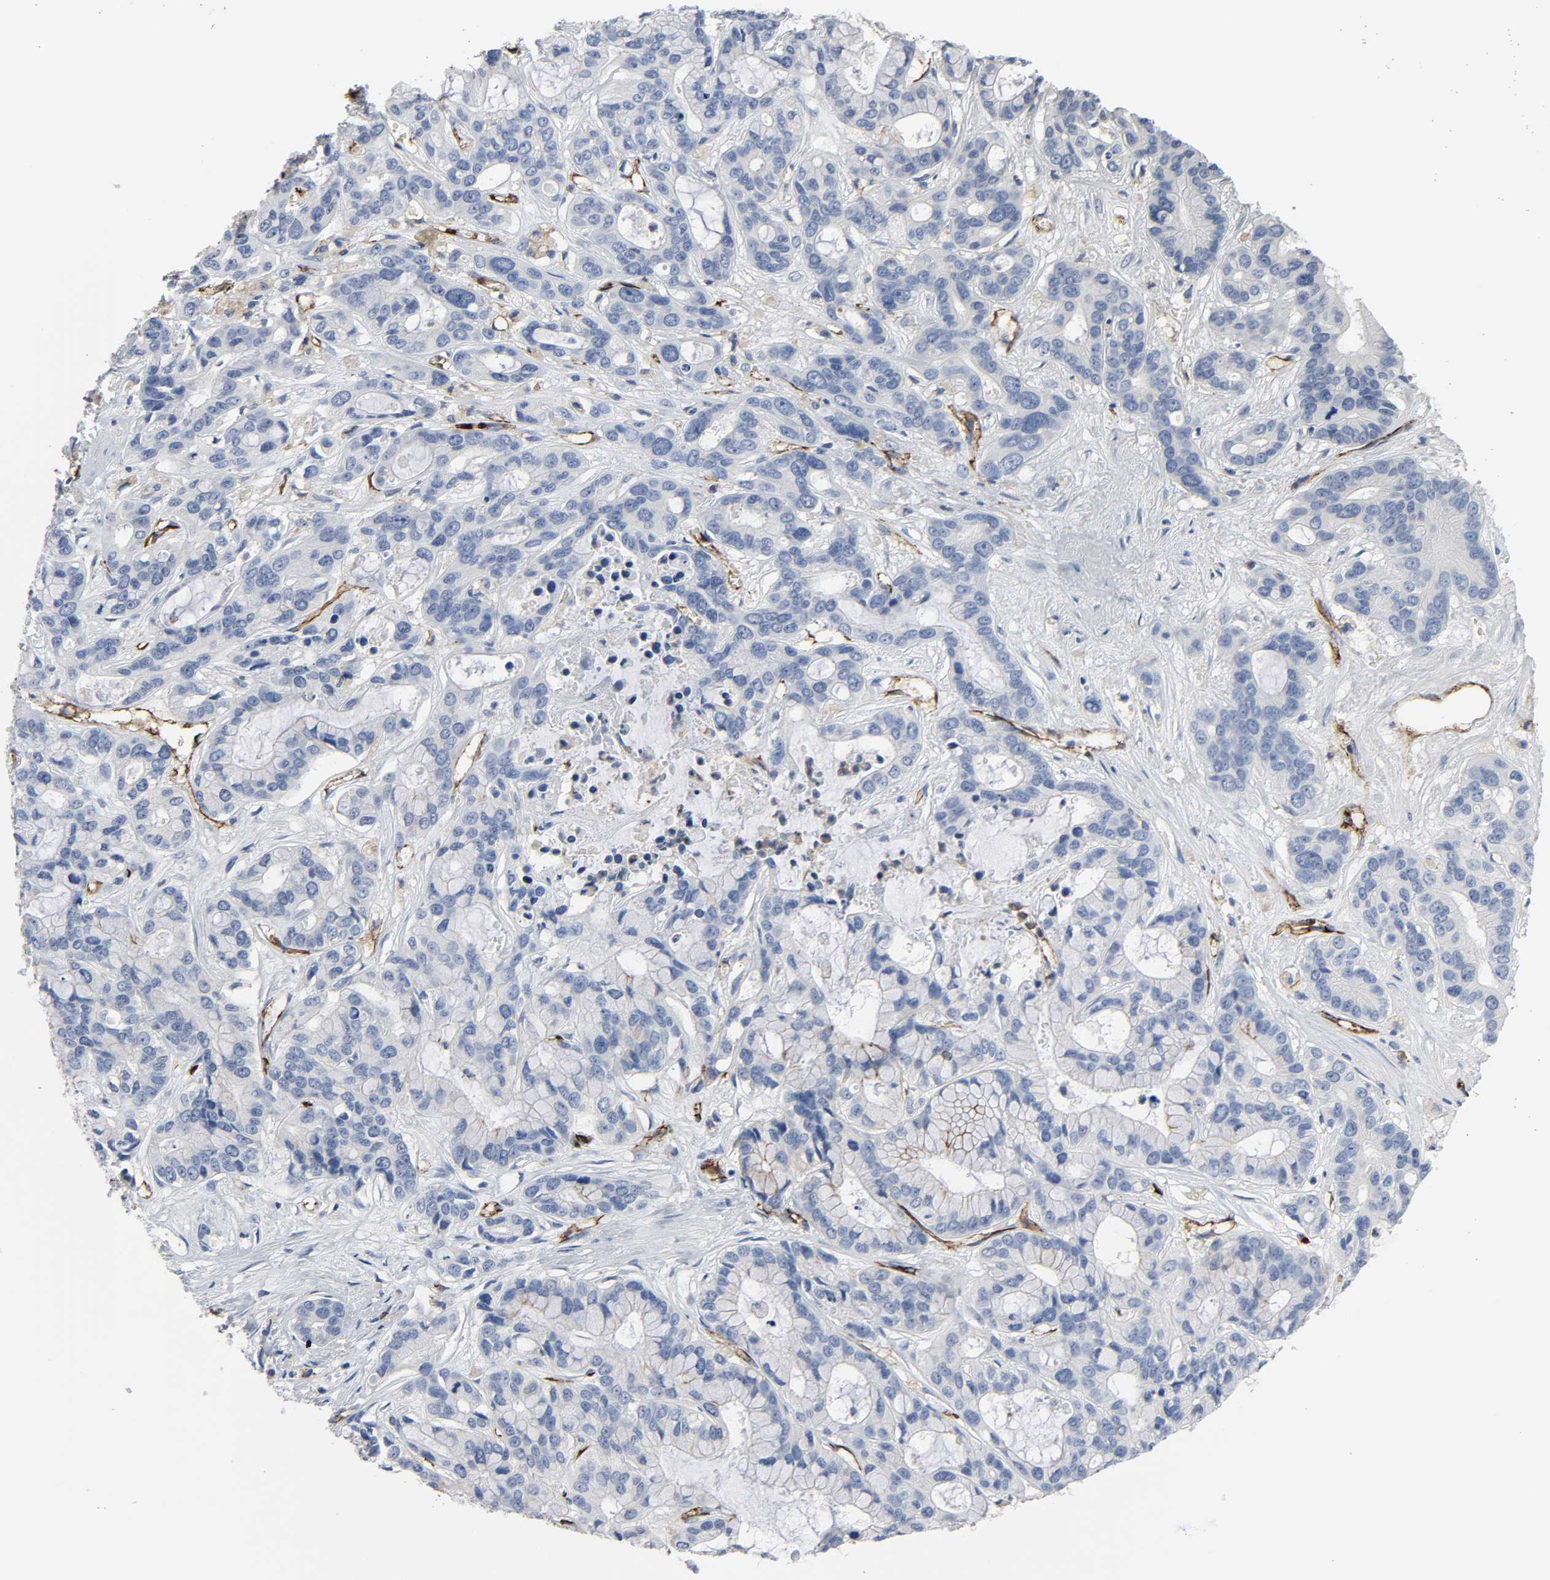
{"staining": {"intensity": "negative", "quantity": "none", "location": "none"}, "tissue": "liver cancer", "cell_type": "Tumor cells", "image_type": "cancer", "snomed": [{"axis": "morphology", "description": "Cholangiocarcinoma"}, {"axis": "topography", "description": "Liver"}], "caption": "A high-resolution photomicrograph shows IHC staining of liver cholangiocarcinoma, which shows no significant positivity in tumor cells.", "gene": "PECAM1", "patient": {"sex": "female", "age": 65}}